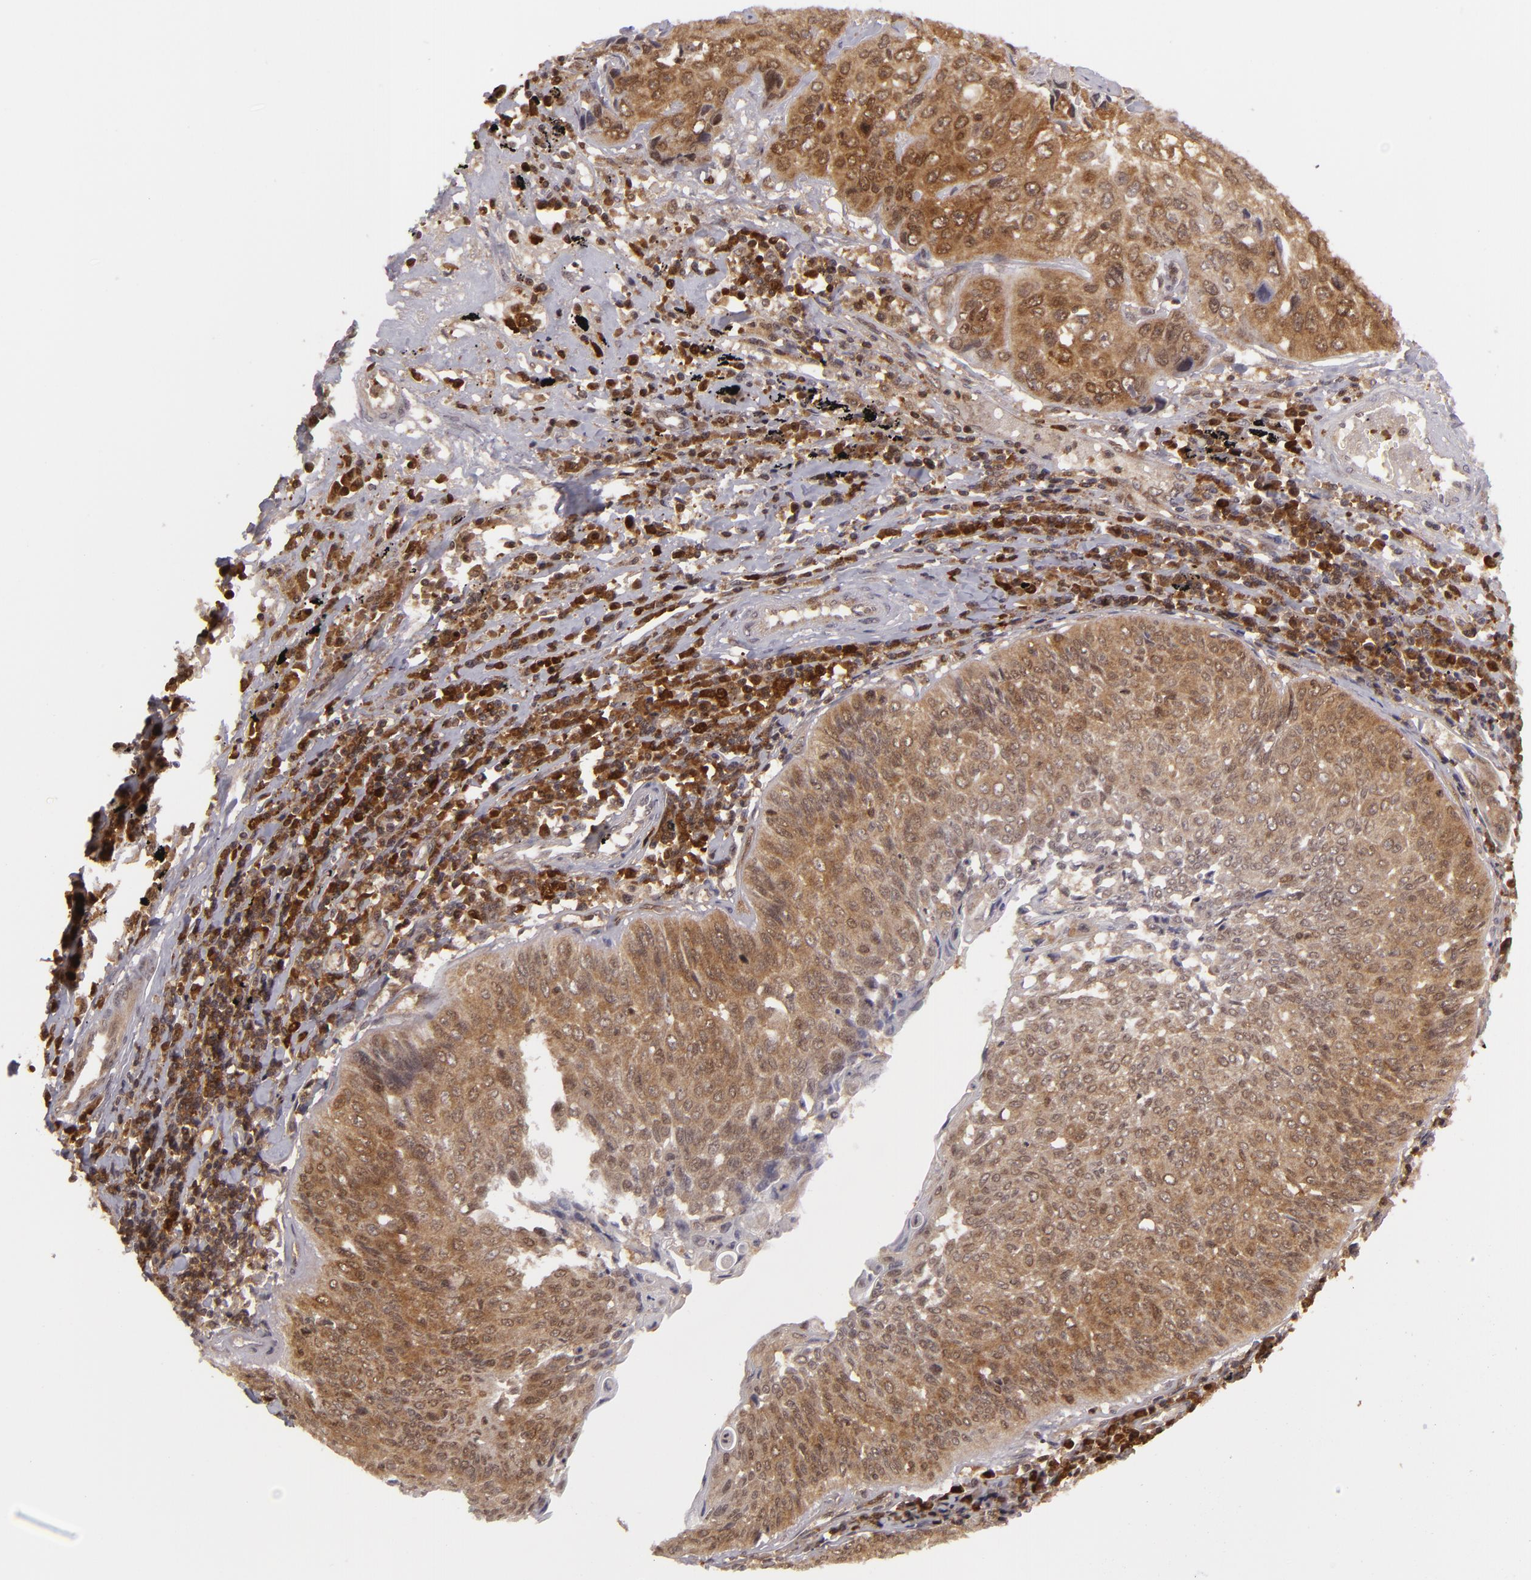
{"staining": {"intensity": "moderate", "quantity": ">75%", "location": "cytoplasmic/membranous,nuclear"}, "tissue": "lung cancer", "cell_type": "Tumor cells", "image_type": "cancer", "snomed": [{"axis": "morphology", "description": "Adenocarcinoma, NOS"}, {"axis": "topography", "description": "Lung"}], "caption": "Human lung adenocarcinoma stained with a protein marker exhibits moderate staining in tumor cells.", "gene": "ZBTB33", "patient": {"sex": "male", "age": 60}}